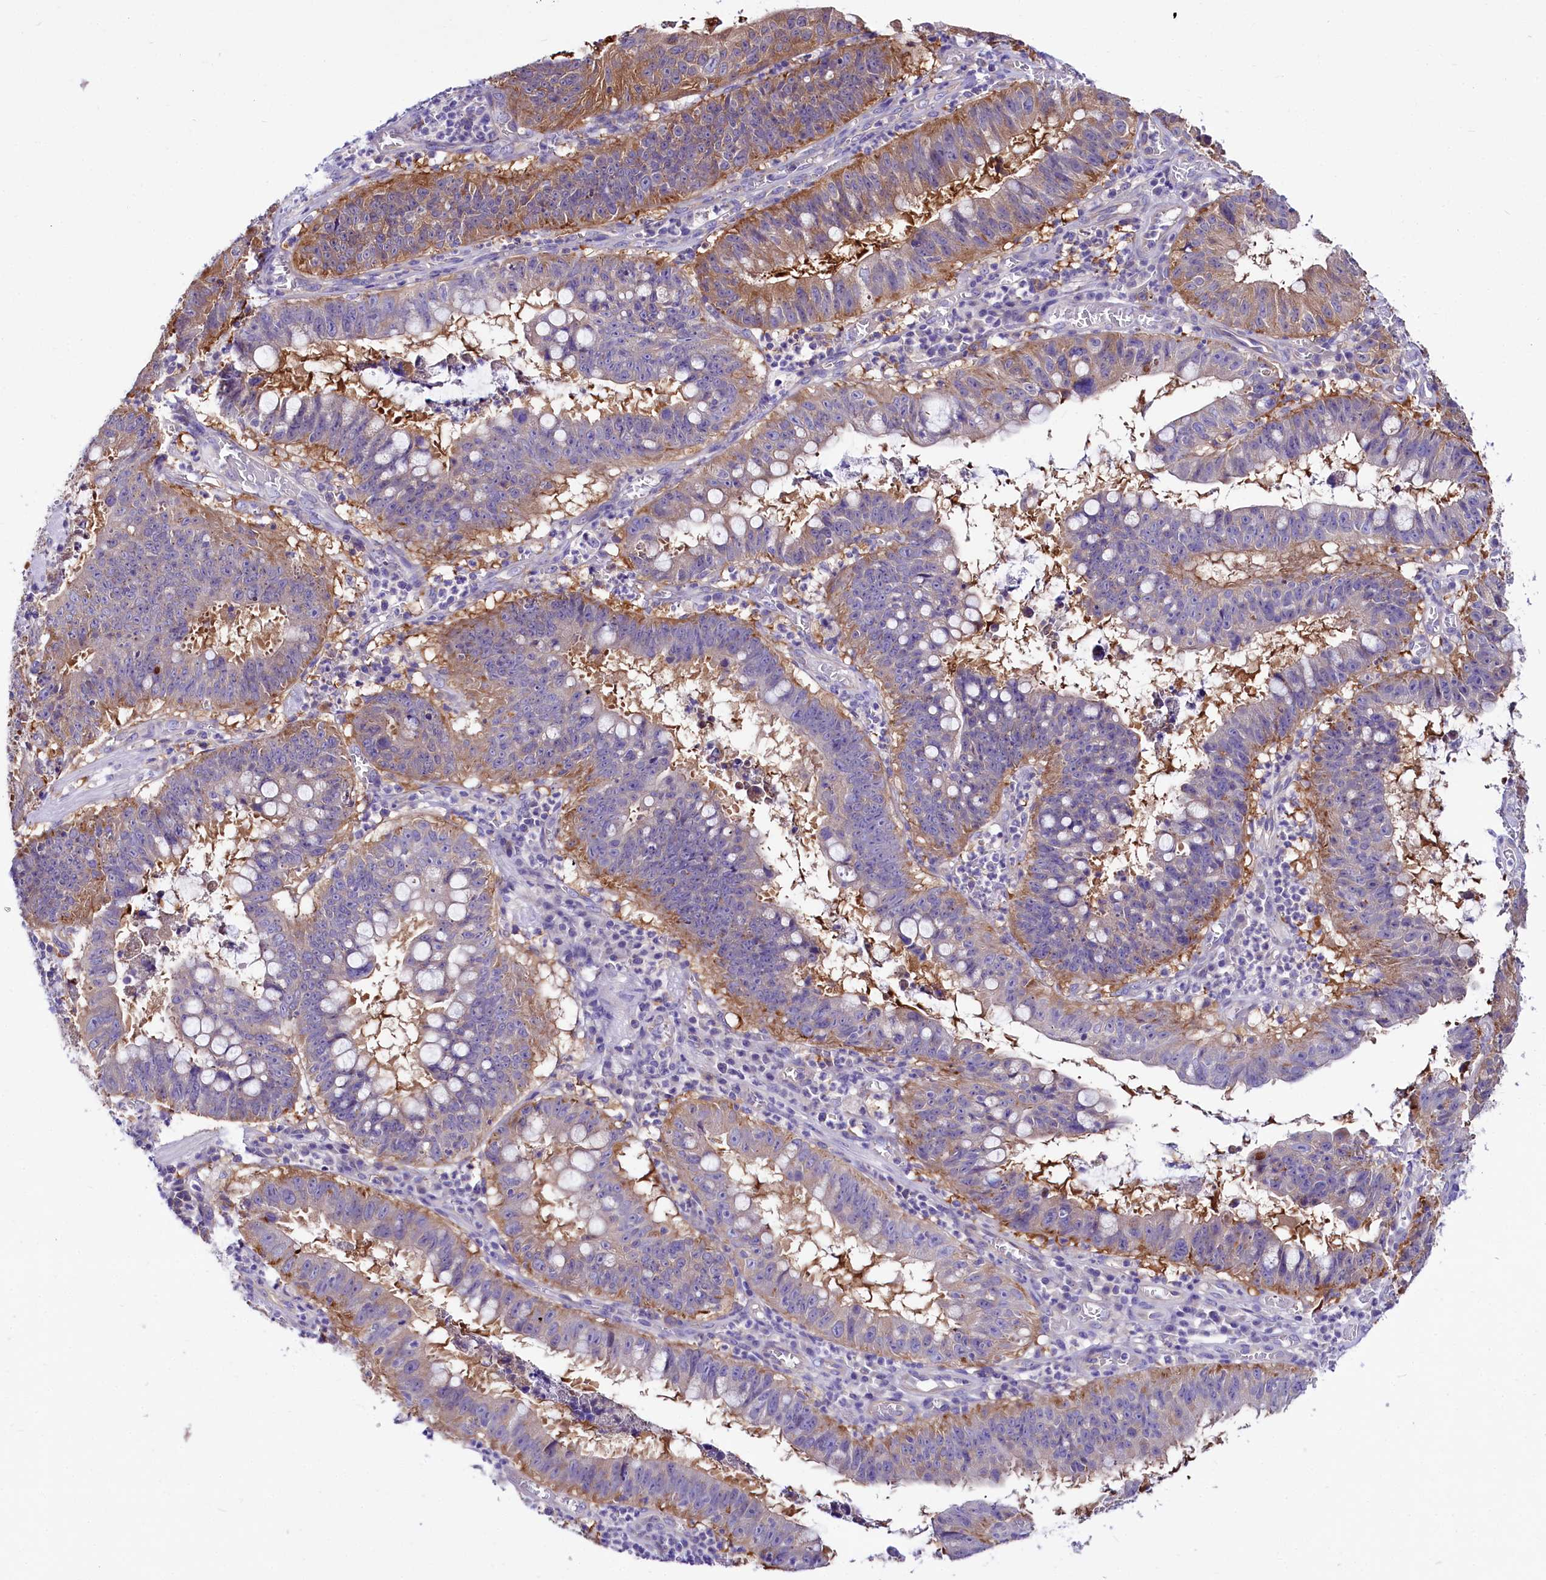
{"staining": {"intensity": "moderate", "quantity": "25%-75%", "location": "cytoplasmic/membranous"}, "tissue": "stomach cancer", "cell_type": "Tumor cells", "image_type": "cancer", "snomed": [{"axis": "morphology", "description": "Adenocarcinoma, NOS"}, {"axis": "topography", "description": "Stomach"}], "caption": "Protein positivity by immunohistochemistry (IHC) reveals moderate cytoplasmic/membranous expression in approximately 25%-75% of tumor cells in stomach cancer (adenocarcinoma).", "gene": "ABHD5", "patient": {"sex": "male", "age": 59}}